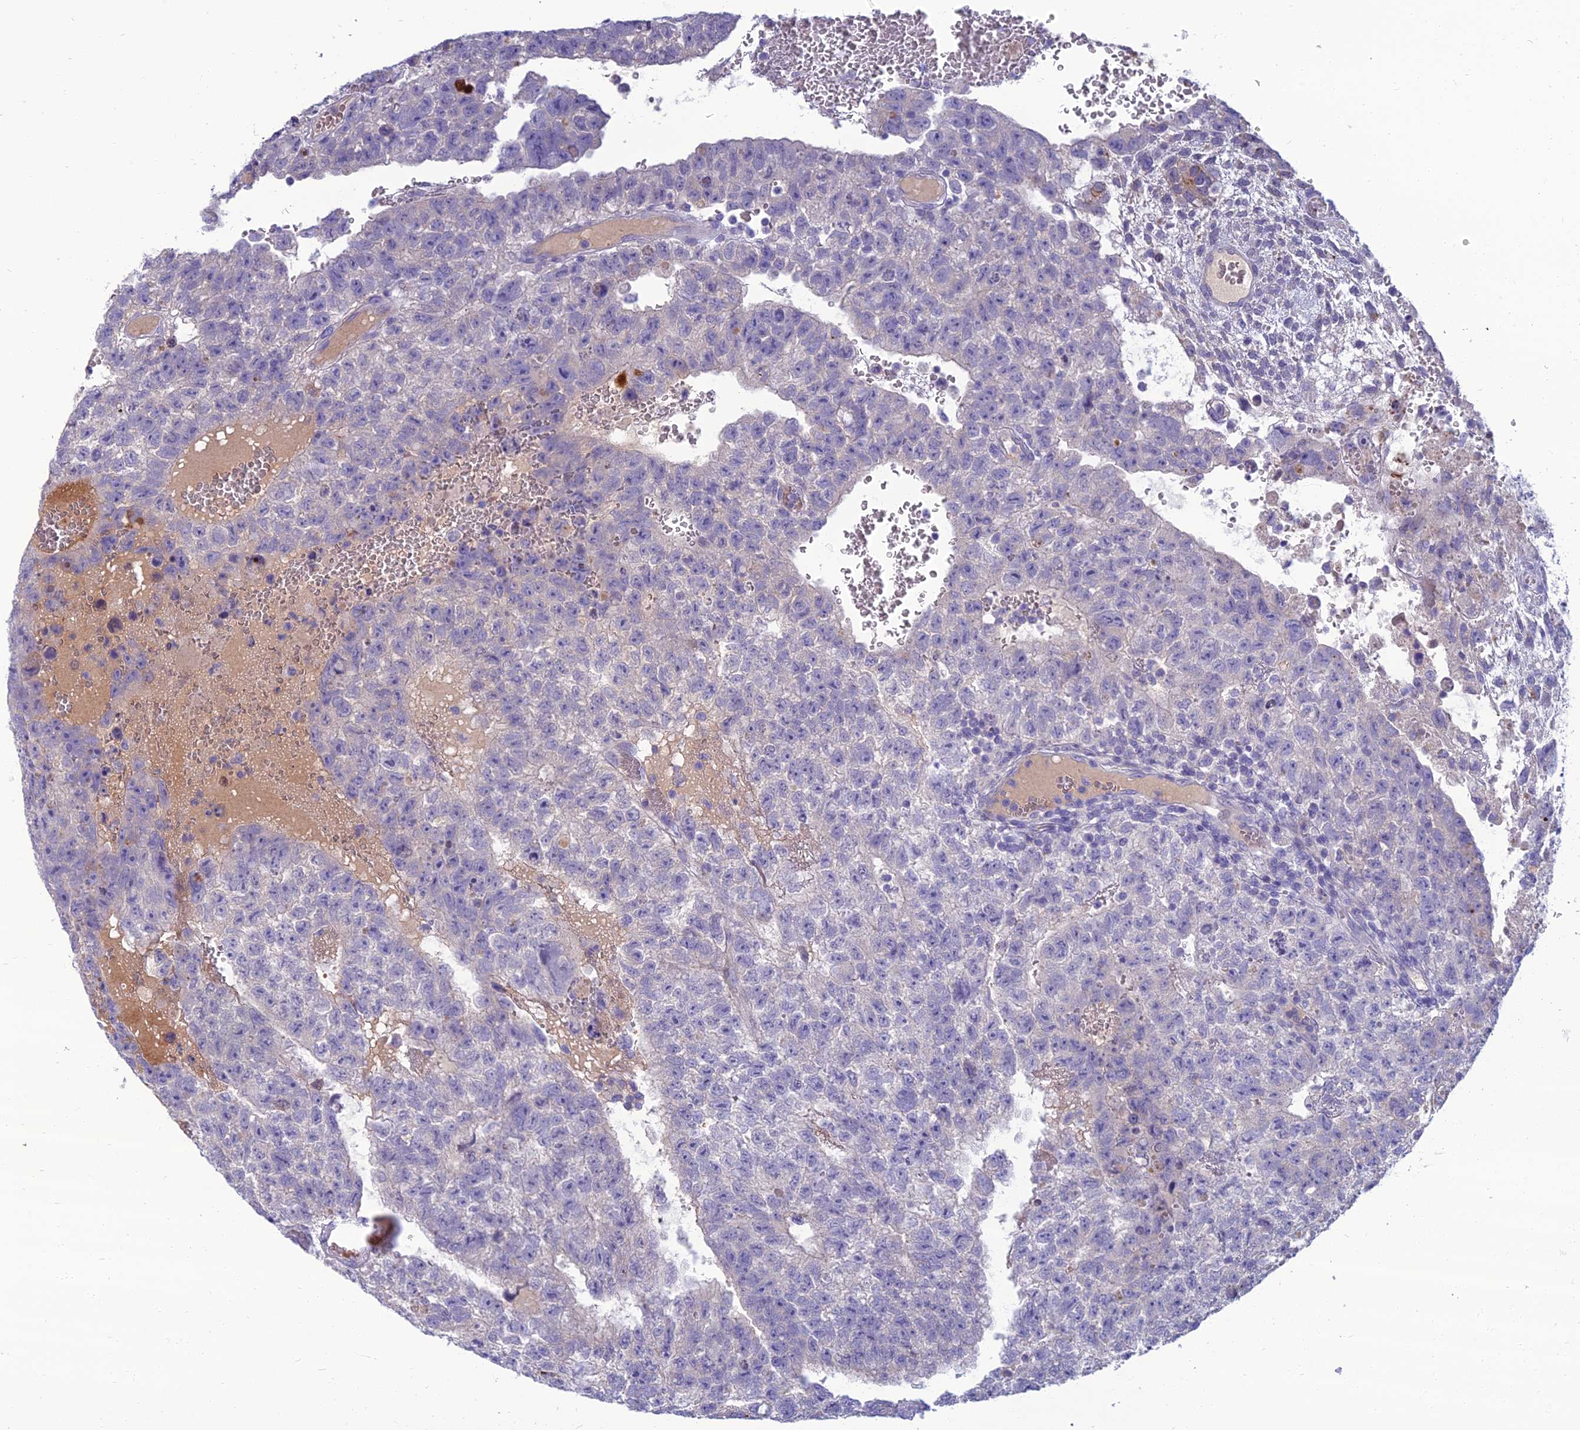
{"staining": {"intensity": "negative", "quantity": "none", "location": "none"}, "tissue": "testis cancer", "cell_type": "Tumor cells", "image_type": "cancer", "snomed": [{"axis": "morphology", "description": "Carcinoma, Embryonal, NOS"}, {"axis": "topography", "description": "Testis"}], "caption": "This is an immunohistochemistry (IHC) micrograph of embryonal carcinoma (testis). There is no staining in tumor cells.", "gene": "SPTLC3", "patient": {"sex": "male", "age": 26}}